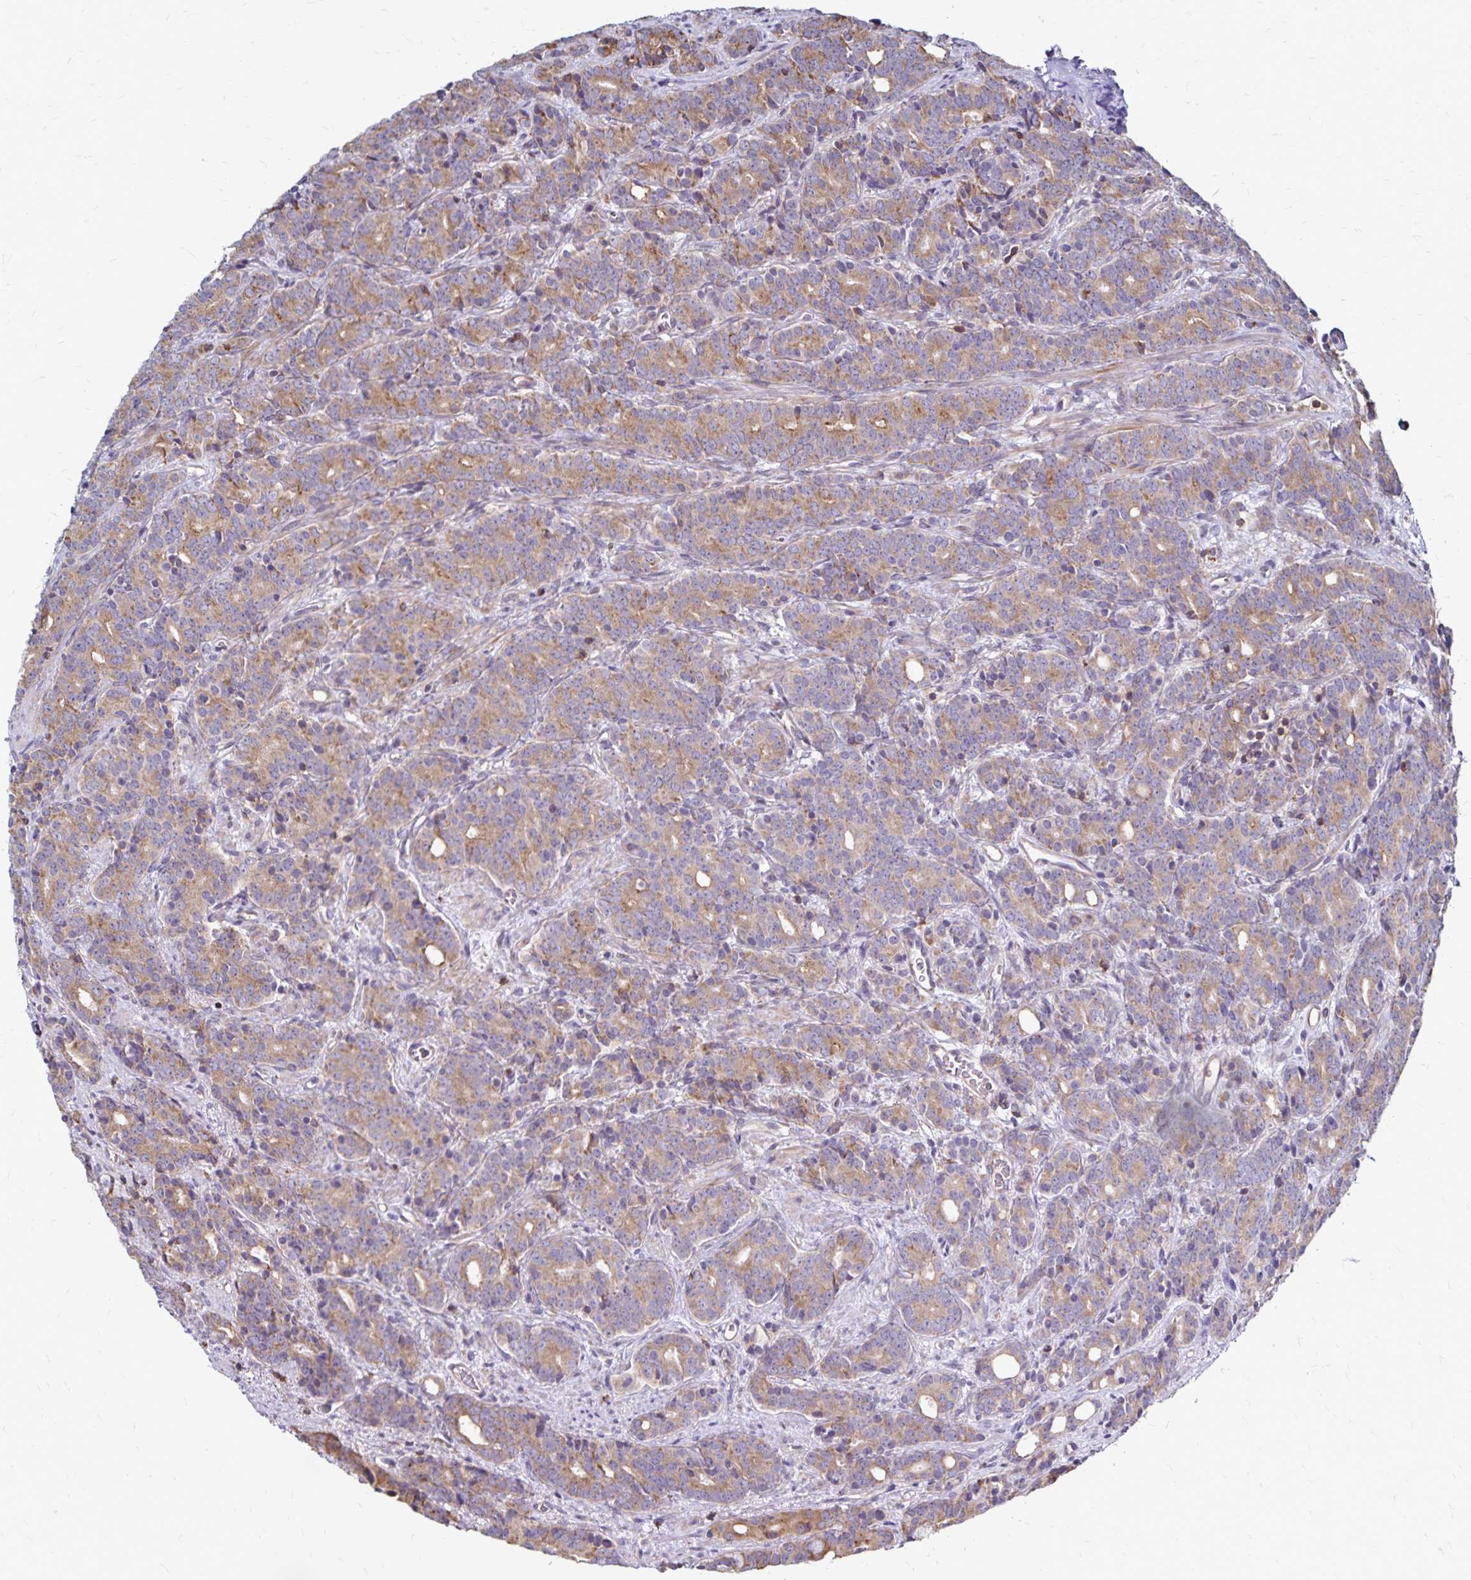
{"staining": {"intensity": "moderate", "quantity": ">75%", "location": "cytoplasmic/membranous"}, "tissue": "prostate cancer", "cell_type": "Tumor cells", "image_type": "cancer", "snomed": [{"axis": "morphology", "description": "Adenocarcinoma, High grade"}, {"axis": "topography", "description": "Prostate"}], "caption": "This is an image of immunohistochemistry staining of prostate high-grade adenocarcinoma, which shows moderate positivity in the cytoplasmic/membranous of tumor cells.", "gene": "NAGPA", "patient": {"sex": "male", "age": 84}}